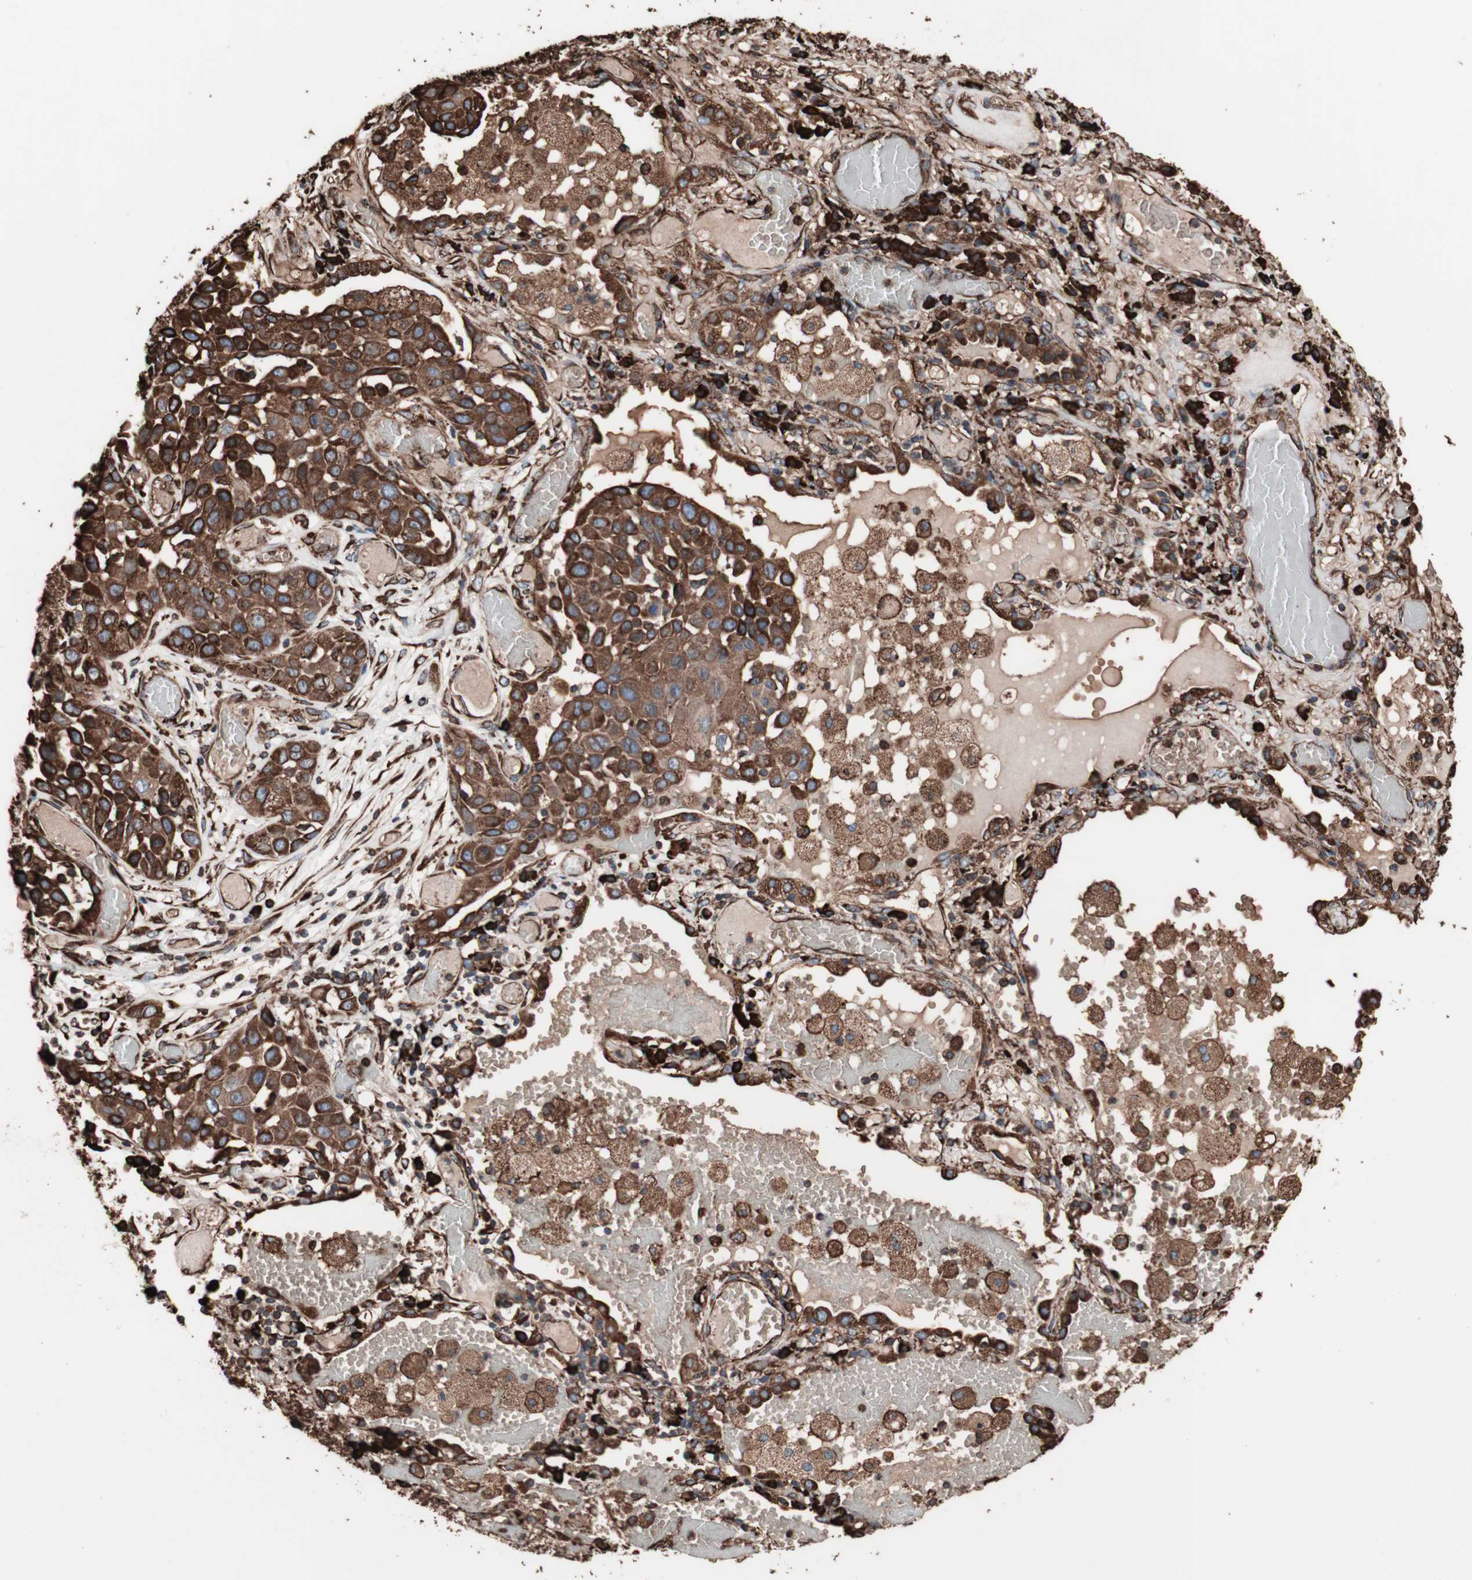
{"staining": {"intensity": "strong", "quantity": ">75%", "location": "cytoplasmic/membranous"}, "tissue": "lung cancer", "cell_type": "Tumor cells", "image_type": "cancer", "snomed": [{"axis": "morphology", "description": "Squamous cell carcinoma, NOS"}, {"axis": "topography", "description": "Lung"}], "caption": "IHC (DAB (3,3'-diaminobenzidine)) staining of human lung squamous cell carcinoma exhibits strong cytoplasmic/membranous protein positivity in about >75% of tumor cells.", "gene": "HSP90B1", "patient": {"sex": "male", "age": 71}}